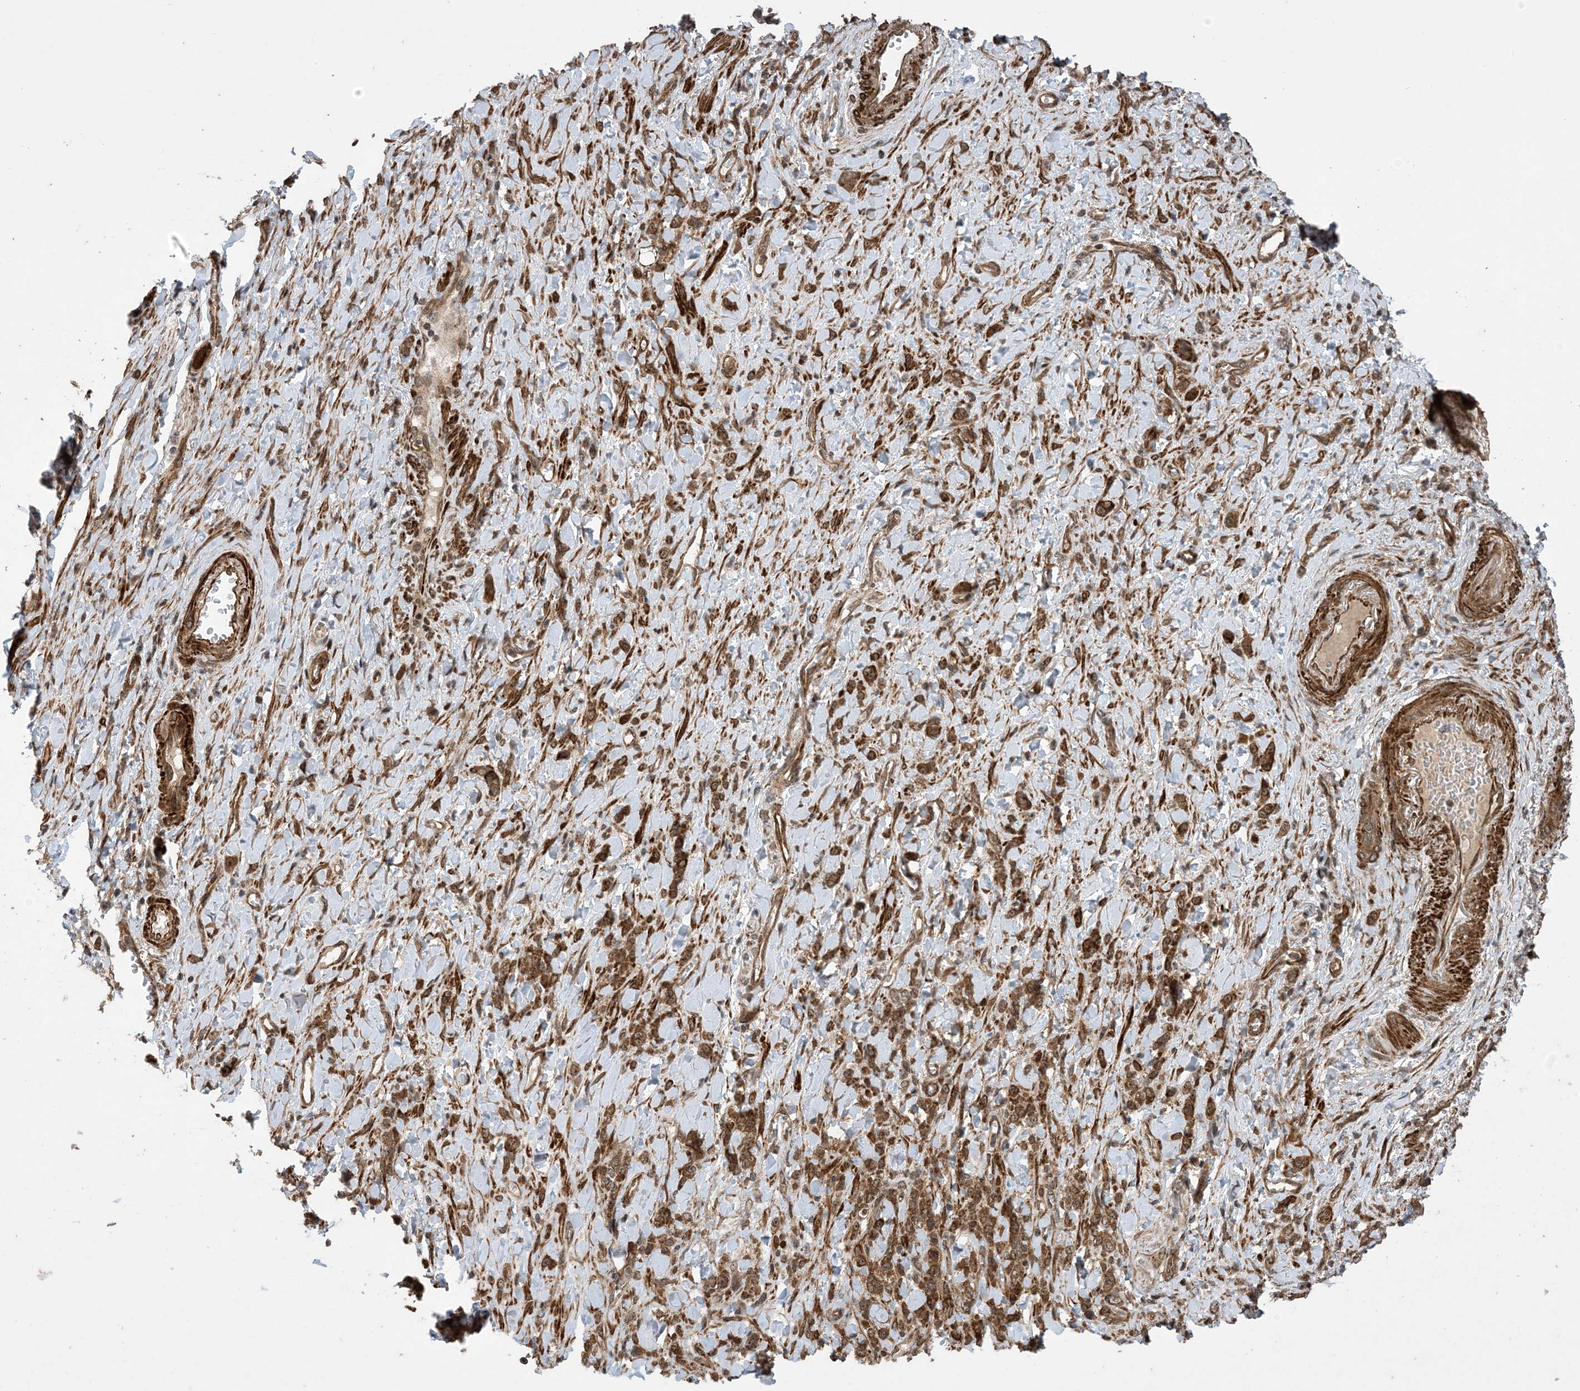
{"staining": {"intensity": "moderate", "quantity": ">75%", "location": "cytoplasmic/membranous"}, "tissue": "stomach cancer", "cell_type": "Tumor cells", "image_type": "cancer", "snomed": [{"axis": "morphology", "description": "Normal tissue, NOS"}, {"axis": "morphology", "description": "Adenocarcinoma, NOS"}, {"axis": "topography", "description": "Stomach"}], "caption": "Tumor cells exhibit moderate cytoplasmic/membranous expression in about >75% of cells in stomach cancer. The staining was performed using DAB (3,3'-diaminobenzidine) to visualize the protein expression in brown, while the nuclei were stained in blue with hematoxylin (Magnification: 20x).", "gene": "ZNF511", "patient": {"sex": "male", "age": 82}}